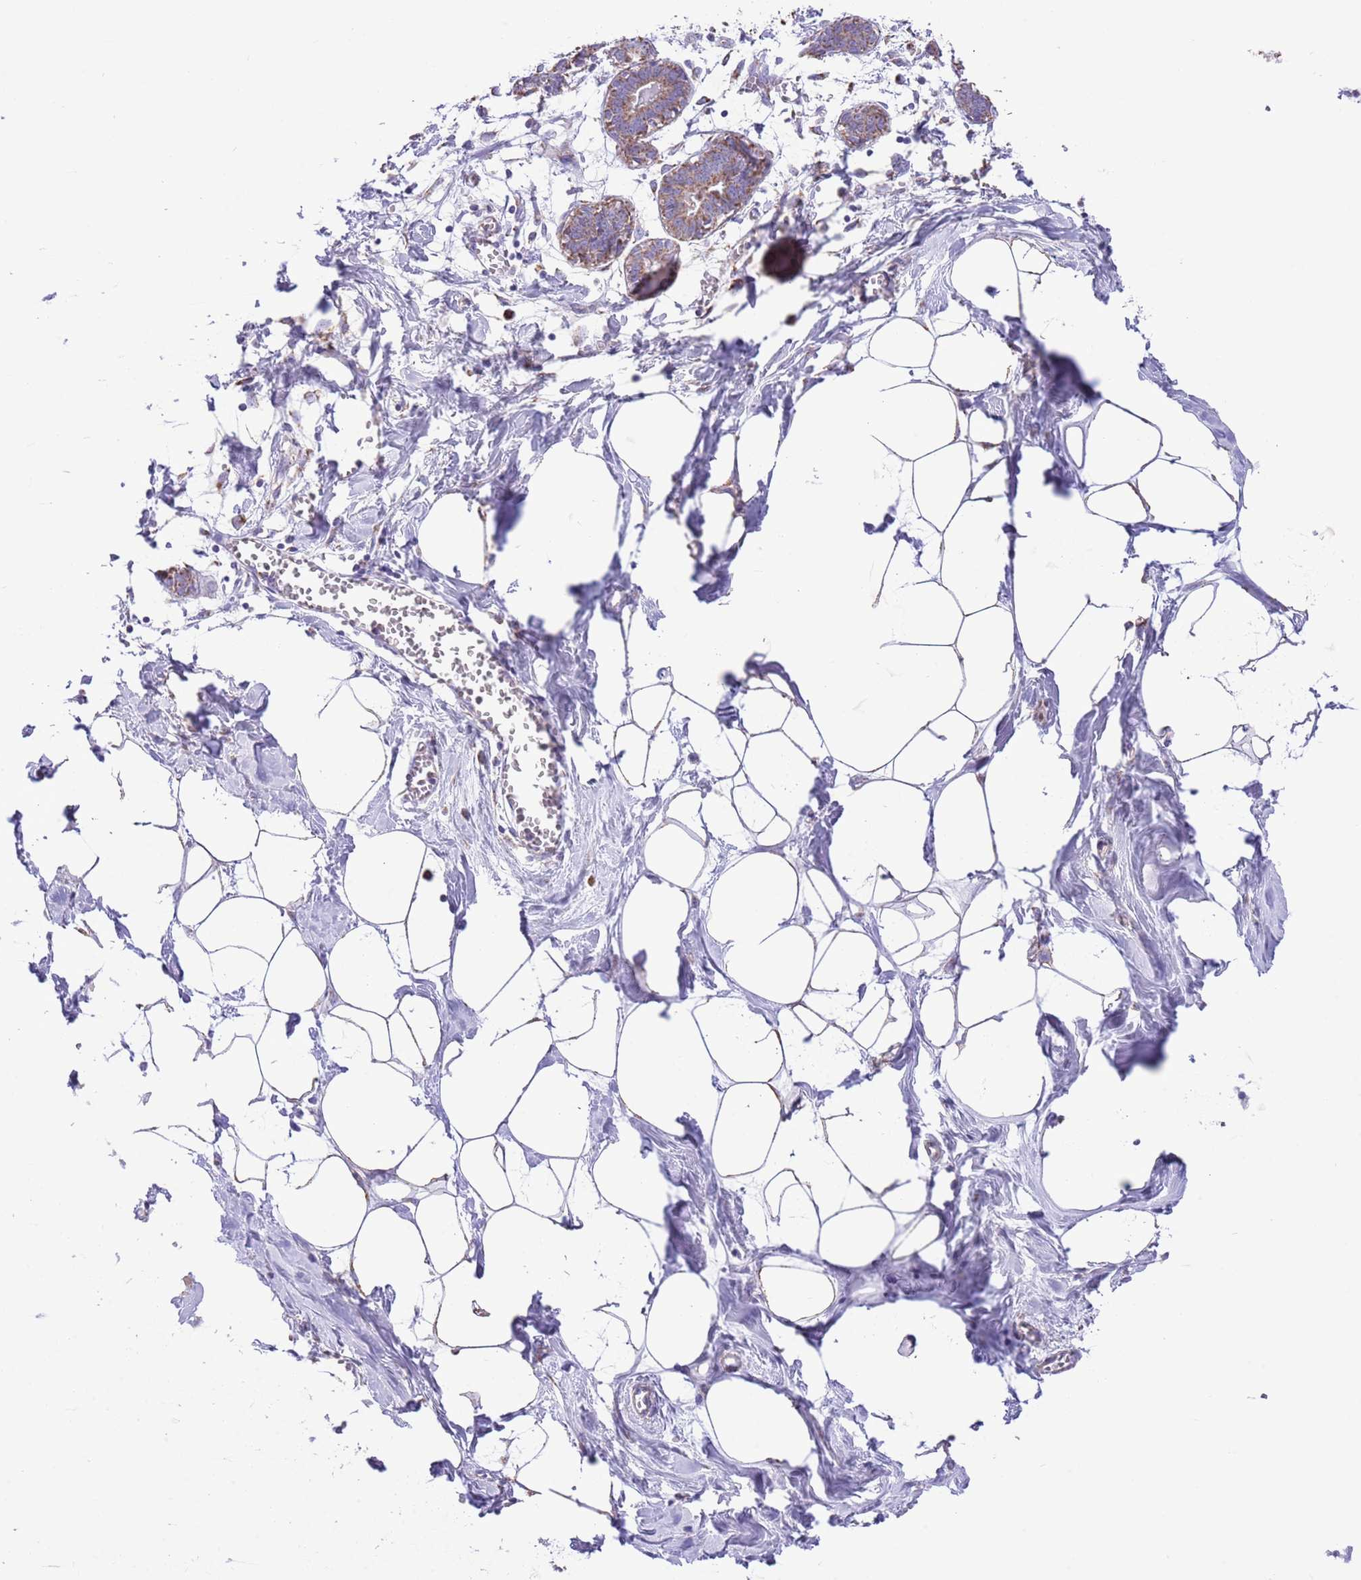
{"staining": {"intensity": "weak", "quantity": "<25%", "location": "cytoplasmic/membranous"}, "tissue": "breast", "cell_type": "Adipocytes", "image_type": "normal", "snomed": [{"axis": "morphology", "description": "Normal tissue, NOS"}, {"axis": "topography", "description": "Breast"}], "caption": "DAB immunohistochemical staining of unremarkable breast reveals no significant expression in adipocytes.", "gene": "SS18L2", "patient": {"sex": "female", "age": 27}}